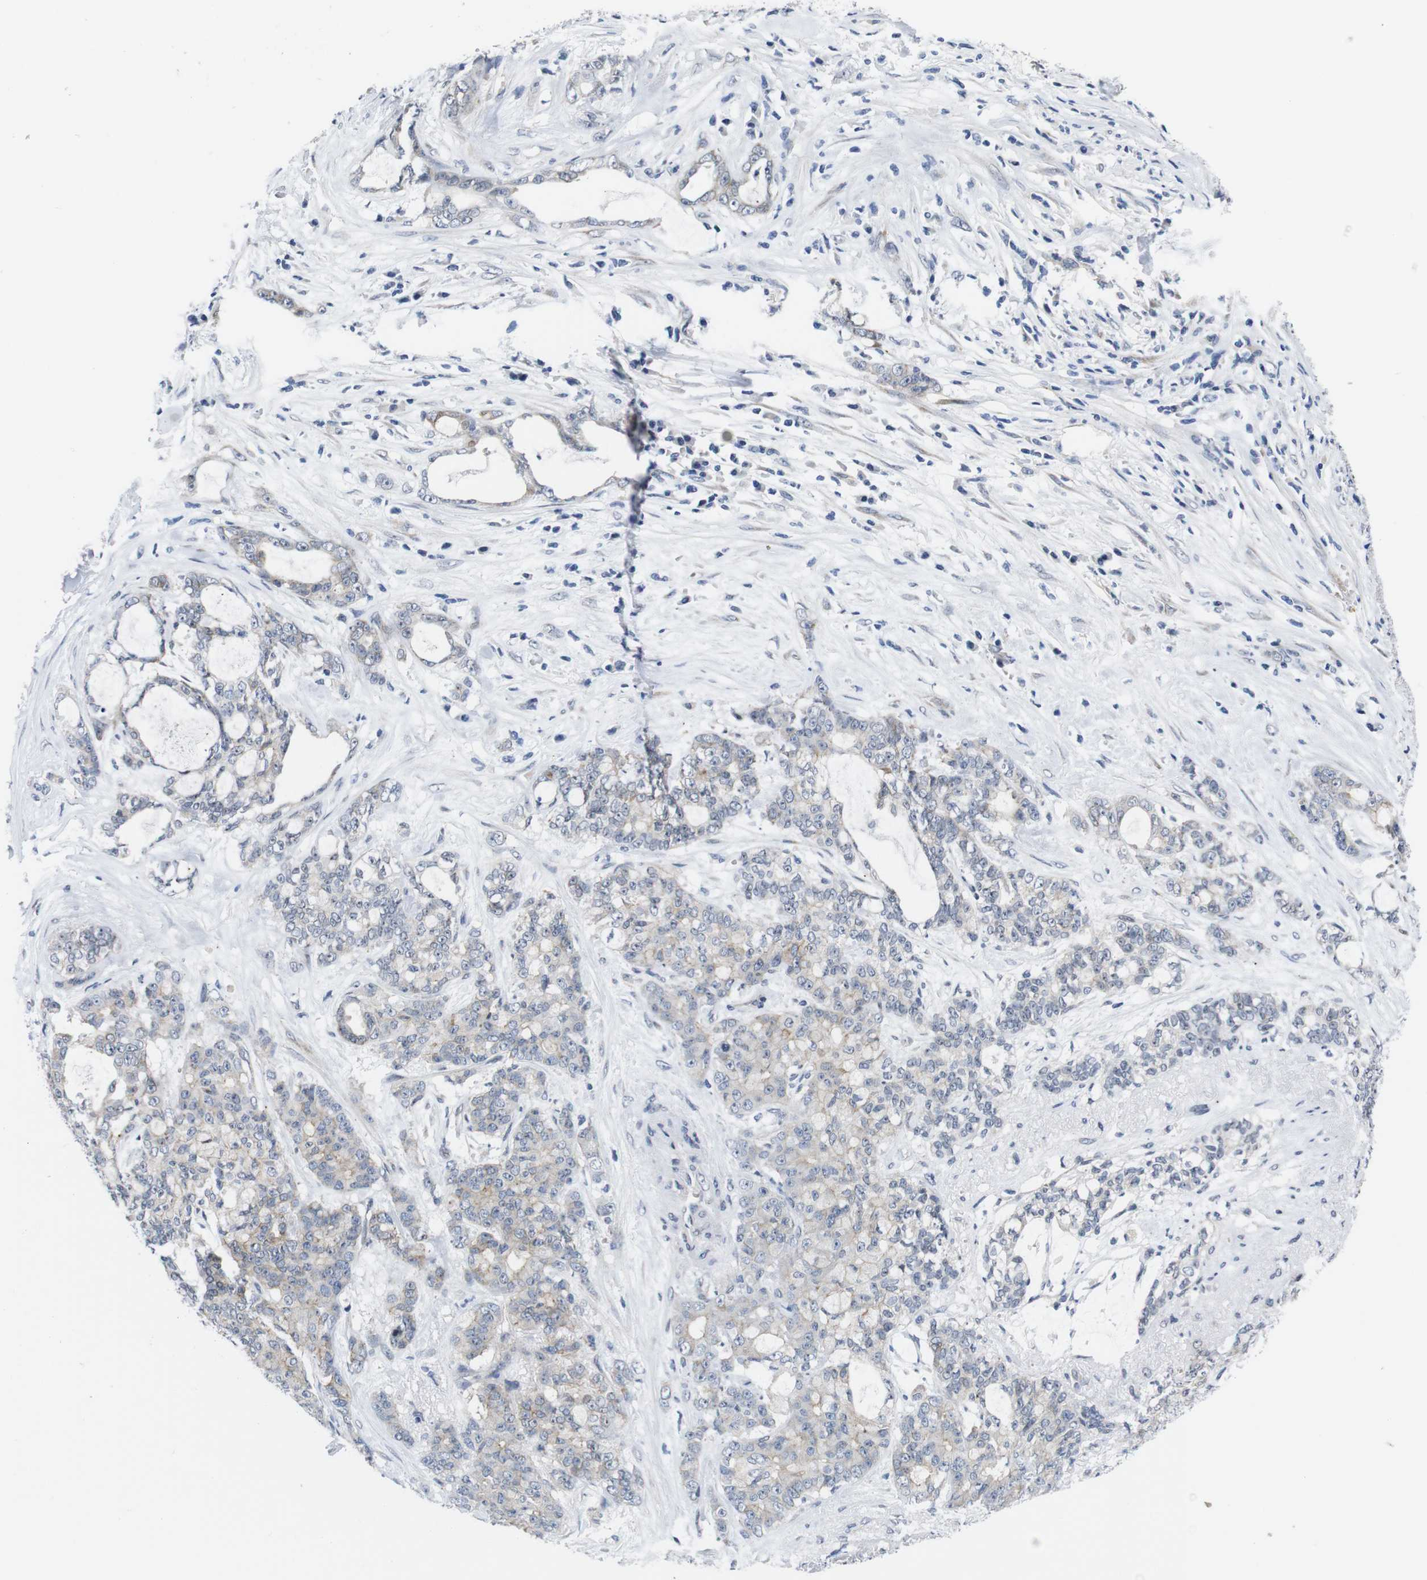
{"staining": {"intensity": "weak", "quantity": "<25%", "location": "cytoplasmic/membranous"}, "tissue": "pancreatic cancer", "cell_type": "Tumor cells", "image_type": "cancer", "snomed": [{"axis": "morphology", "description": "Adenocarcinoma, NOS"}, {"axis": "topography", "description": "Pancreas"}], "caption": "DAB (3,3'-diaminobenzidine) immunohistochemical staining of human adenocarcinoma (pancreatic) displays no significant staining in tumor cells. (DAB IHC, high magnification).", "gene": "SOCS3", "patient": {"sex": "female", "age": 73}}